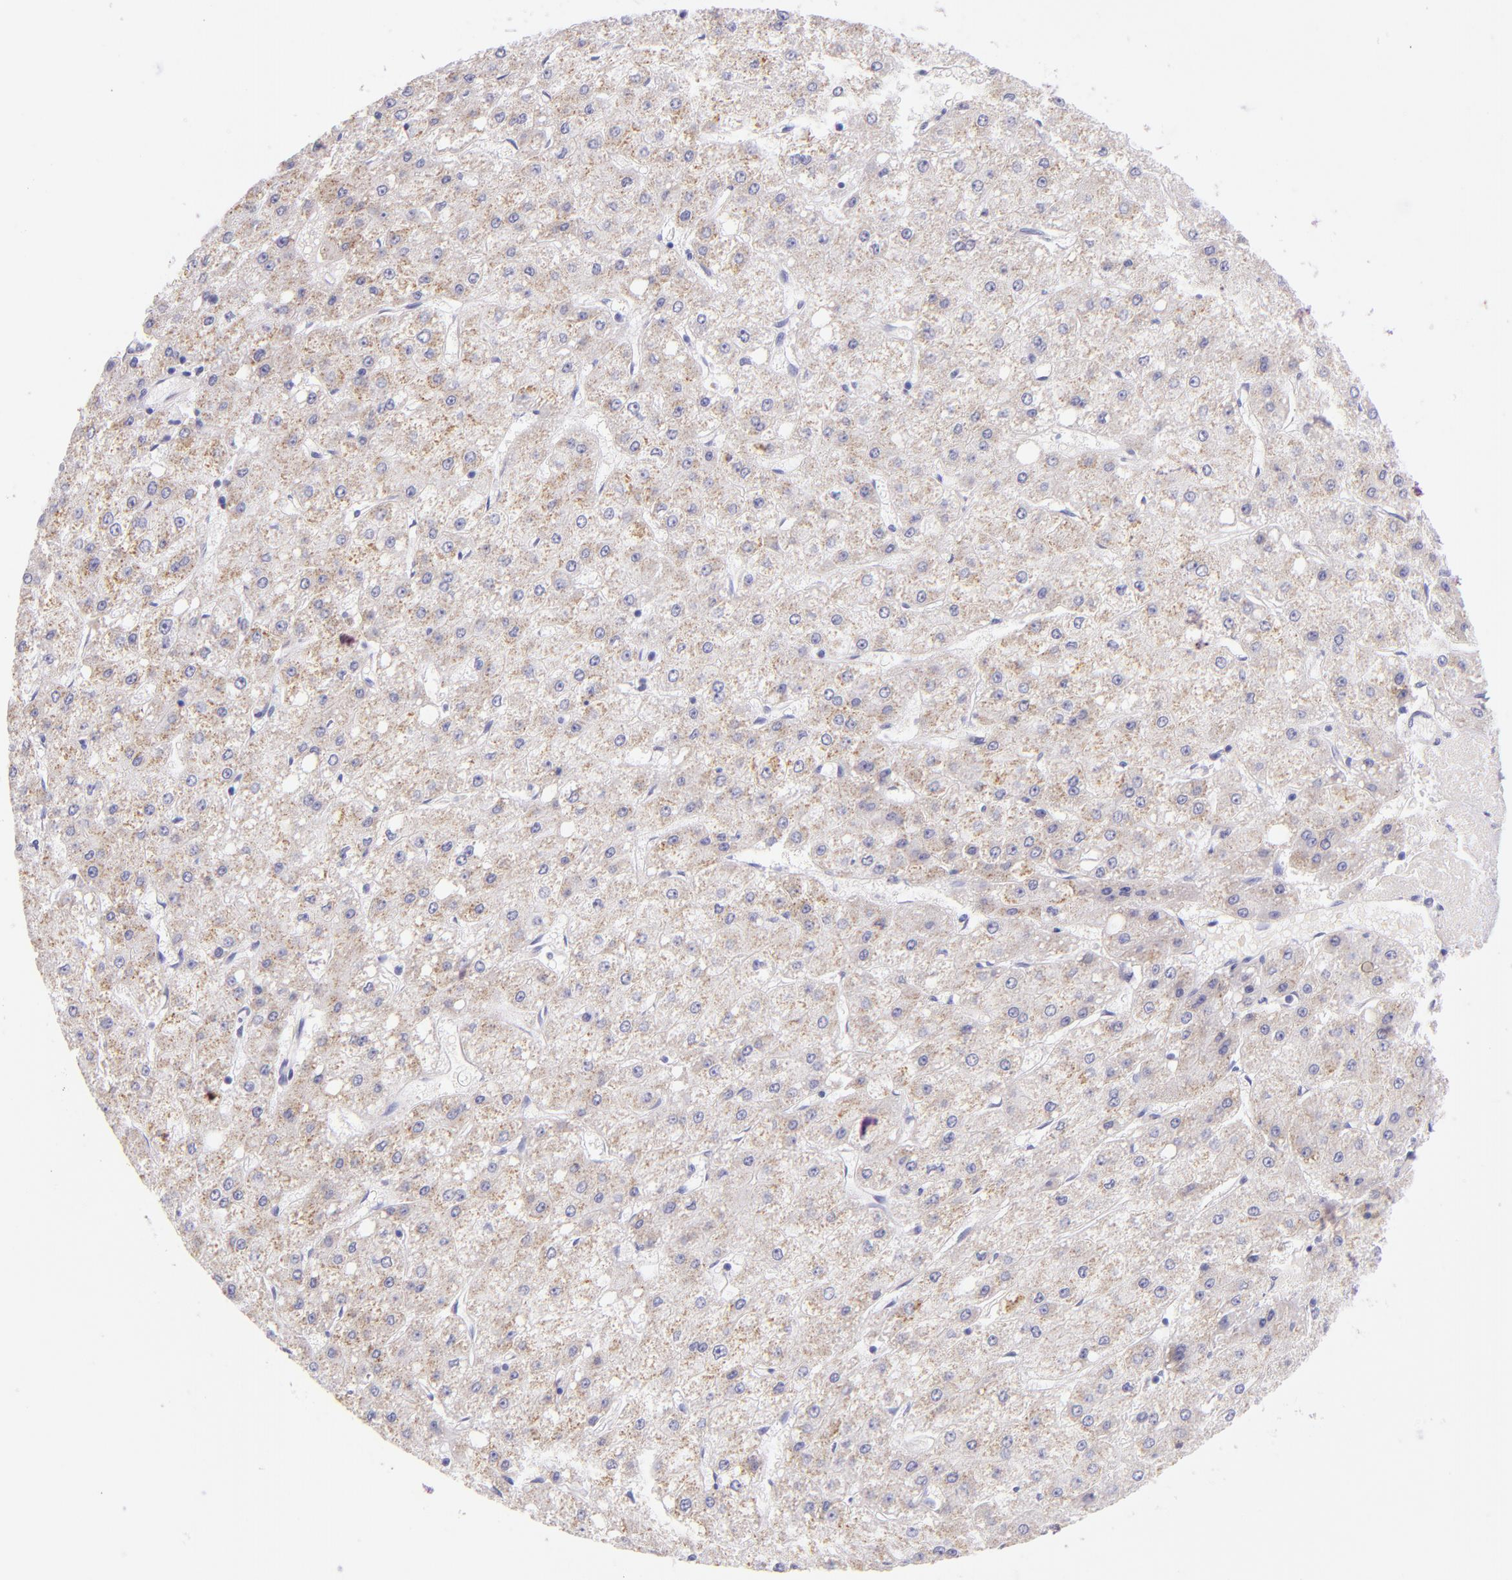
{"staining": {"intensity": "weak", "quantity": ">75%", "location": "cytoplasmic/membranous"}, "tissue": "liver cancer", "cell_type": "Tumor cells", "image_type": "cancer", "snomed": [{"axis": "morphology", "description": "Carcinoma, Hepatocellular, NOS"}, {"axis": "topography", "description": "Liver"}], "caption": "Immunohistochemistry (DAB) staining of human liver cancer (hepatocellular carcinoma) exhibits weak cytoplasmic/membranous protein staining in approximately >75% of tumor cells. Using DAB (brown) and hematoxylin (blue) stains, captured at high magnification using brightfield microscopy.", "gene": "IRF4", "patient": {"sex": "female", "age": 52}}